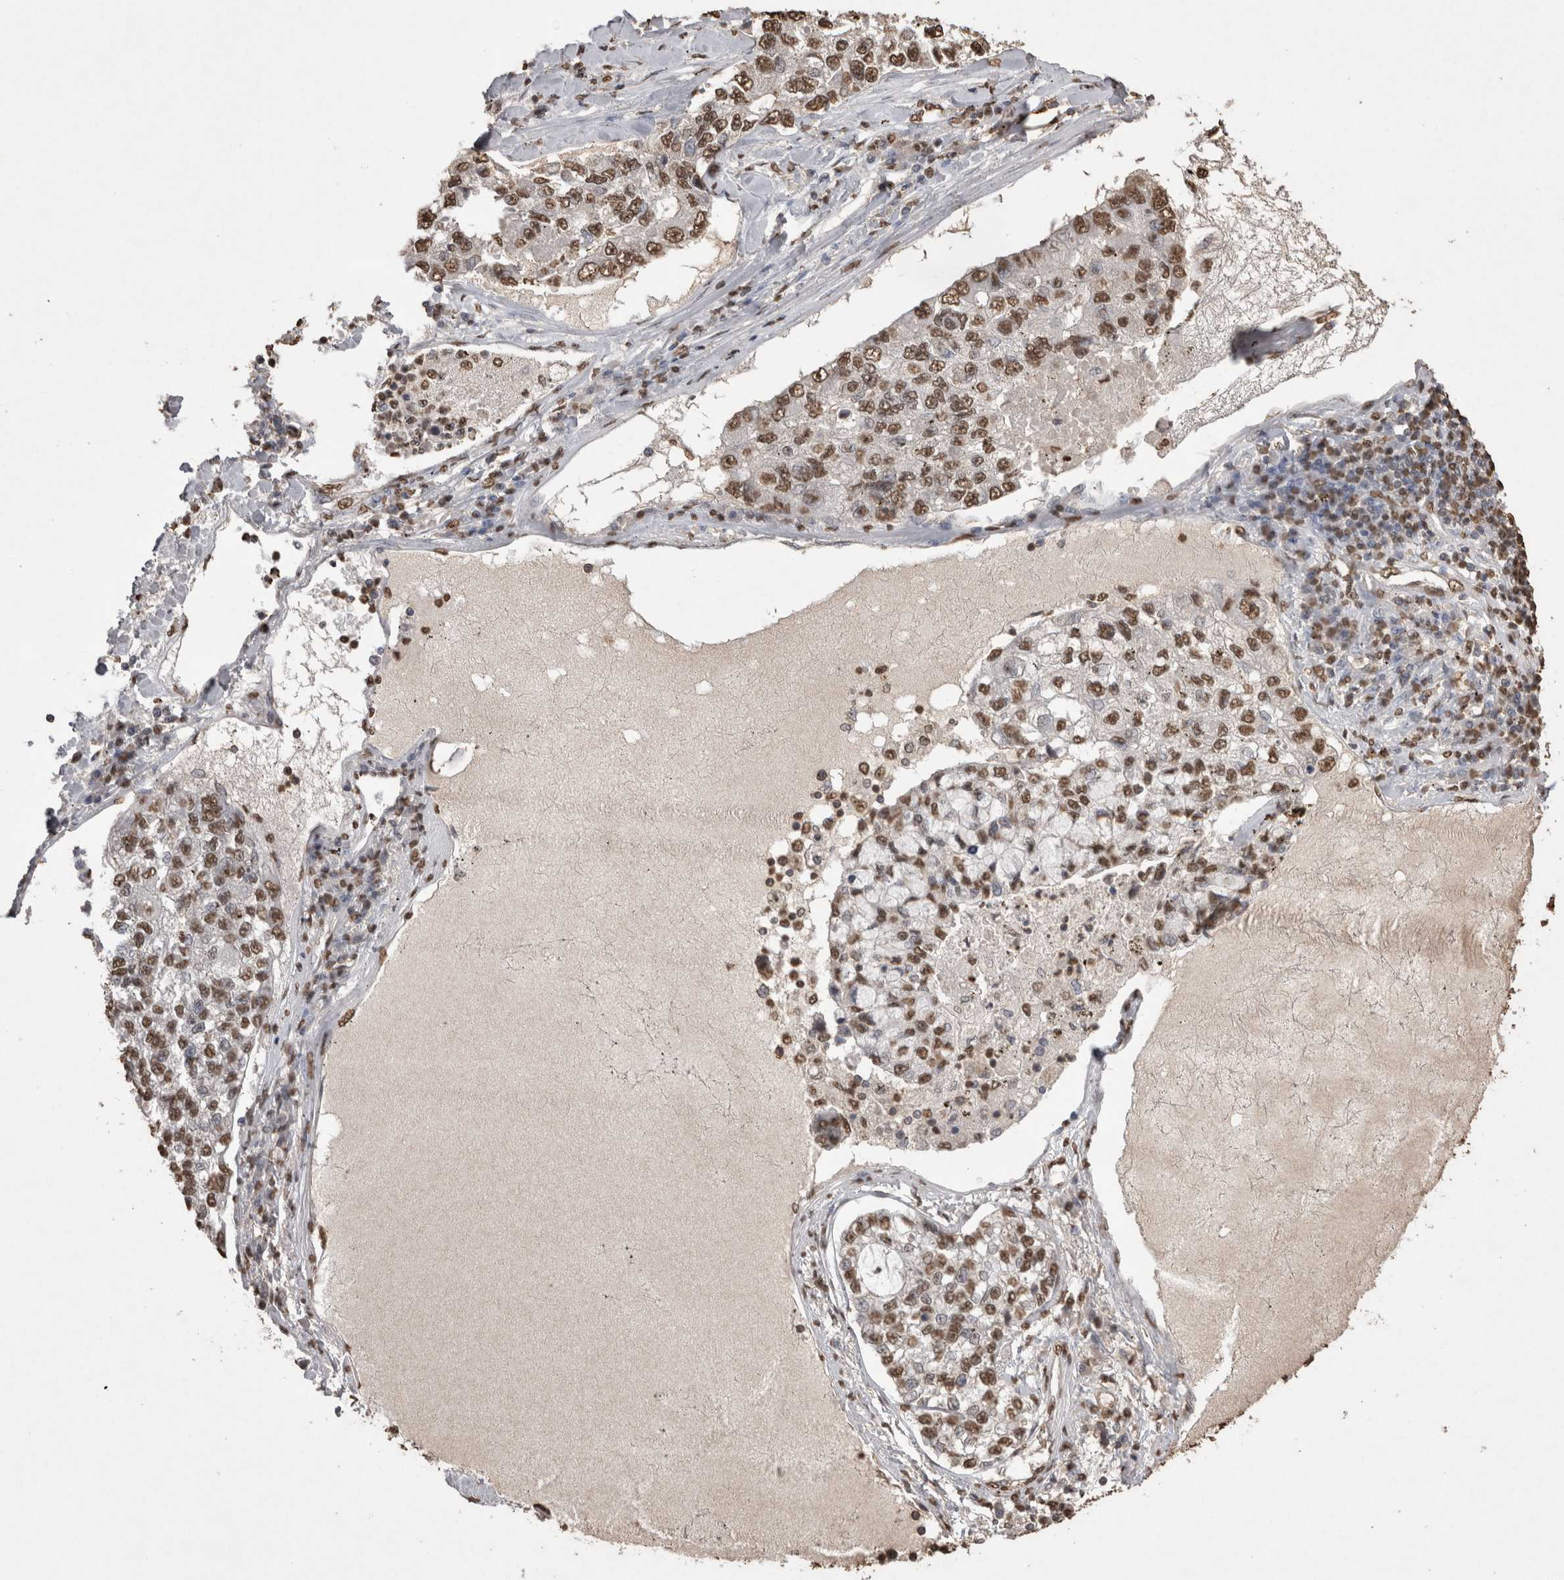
{"staining": {"intensity": "moderate", "quantity": ">75%", "location": "nuclear"}, "tissue": "lung cancer", "cell_type": "Tumor cells", "image_type": "cancer", "snomed": [{"axis": "morphology", "description": "Adenocarcinoma, NOS"}, {"axis": "topography", "description": "Lung"}], "caption": "The photomicrograph reveals a brown stain indicating the presence of a protein in the nuclear of tumor cells in lung cancer (adenocarcinoma).", "gene": "POU5F1", "patient": {"sex": "male", "age": 49}}